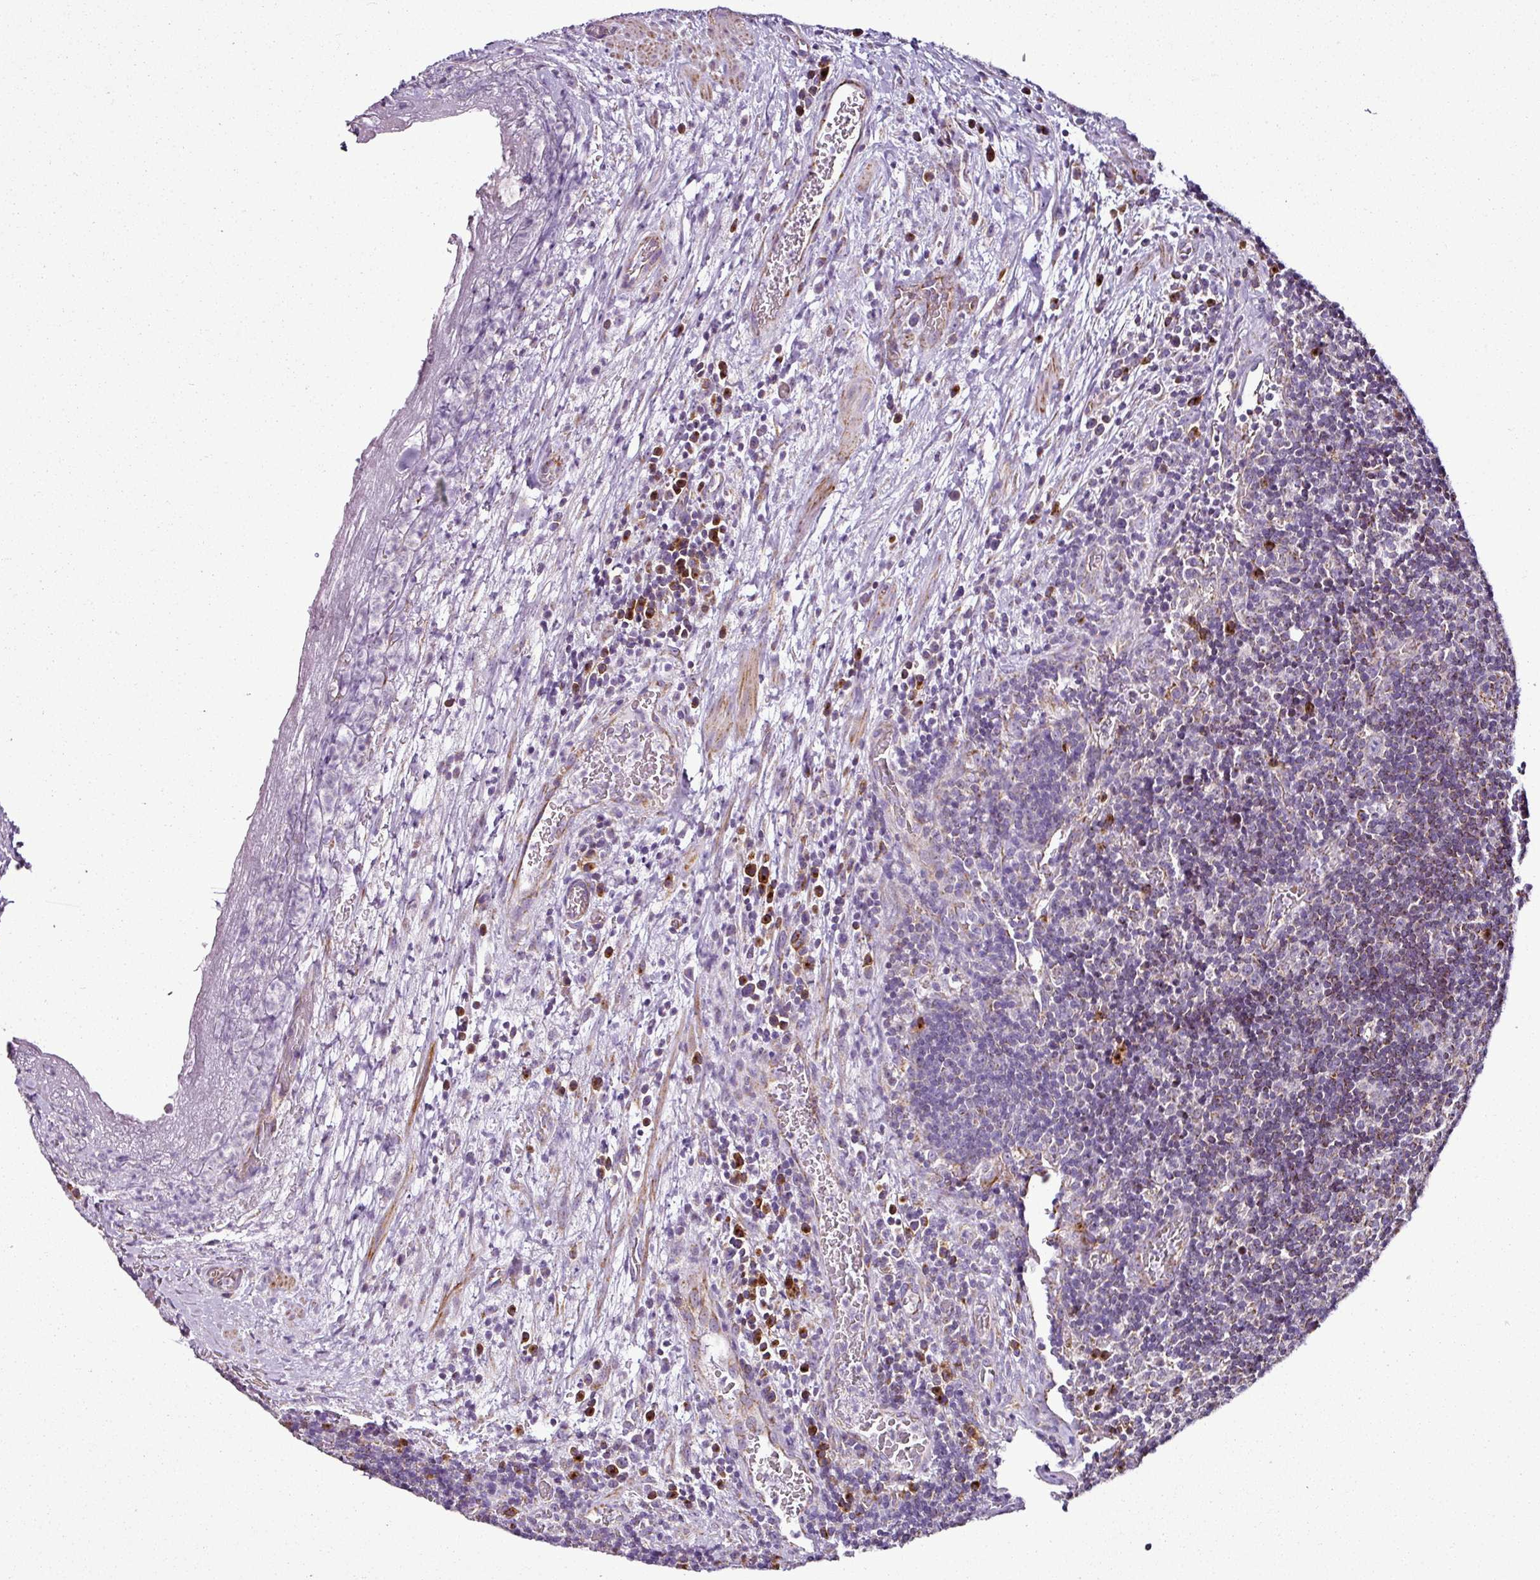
{"staining": {"intensity": "moderate", "quantity": "<25%", "location": "cytoplasmic/membranous"}, "tissue": "lymph node", "cell_type": "Germinal center cells", "image_type": "normal", "snomed": [{"axis": "morphology", "description": "Normal tissue, NOS"}, {"axis": "topography", "description": "Lymph node"}], "caption": "Moderate cytoplasmic/membranous expression is seen in about <25% of germinal center cells in unremarkable lymph node.", "gene": "DPAGT1", "patient": {"sex": "male", "age": 50}}